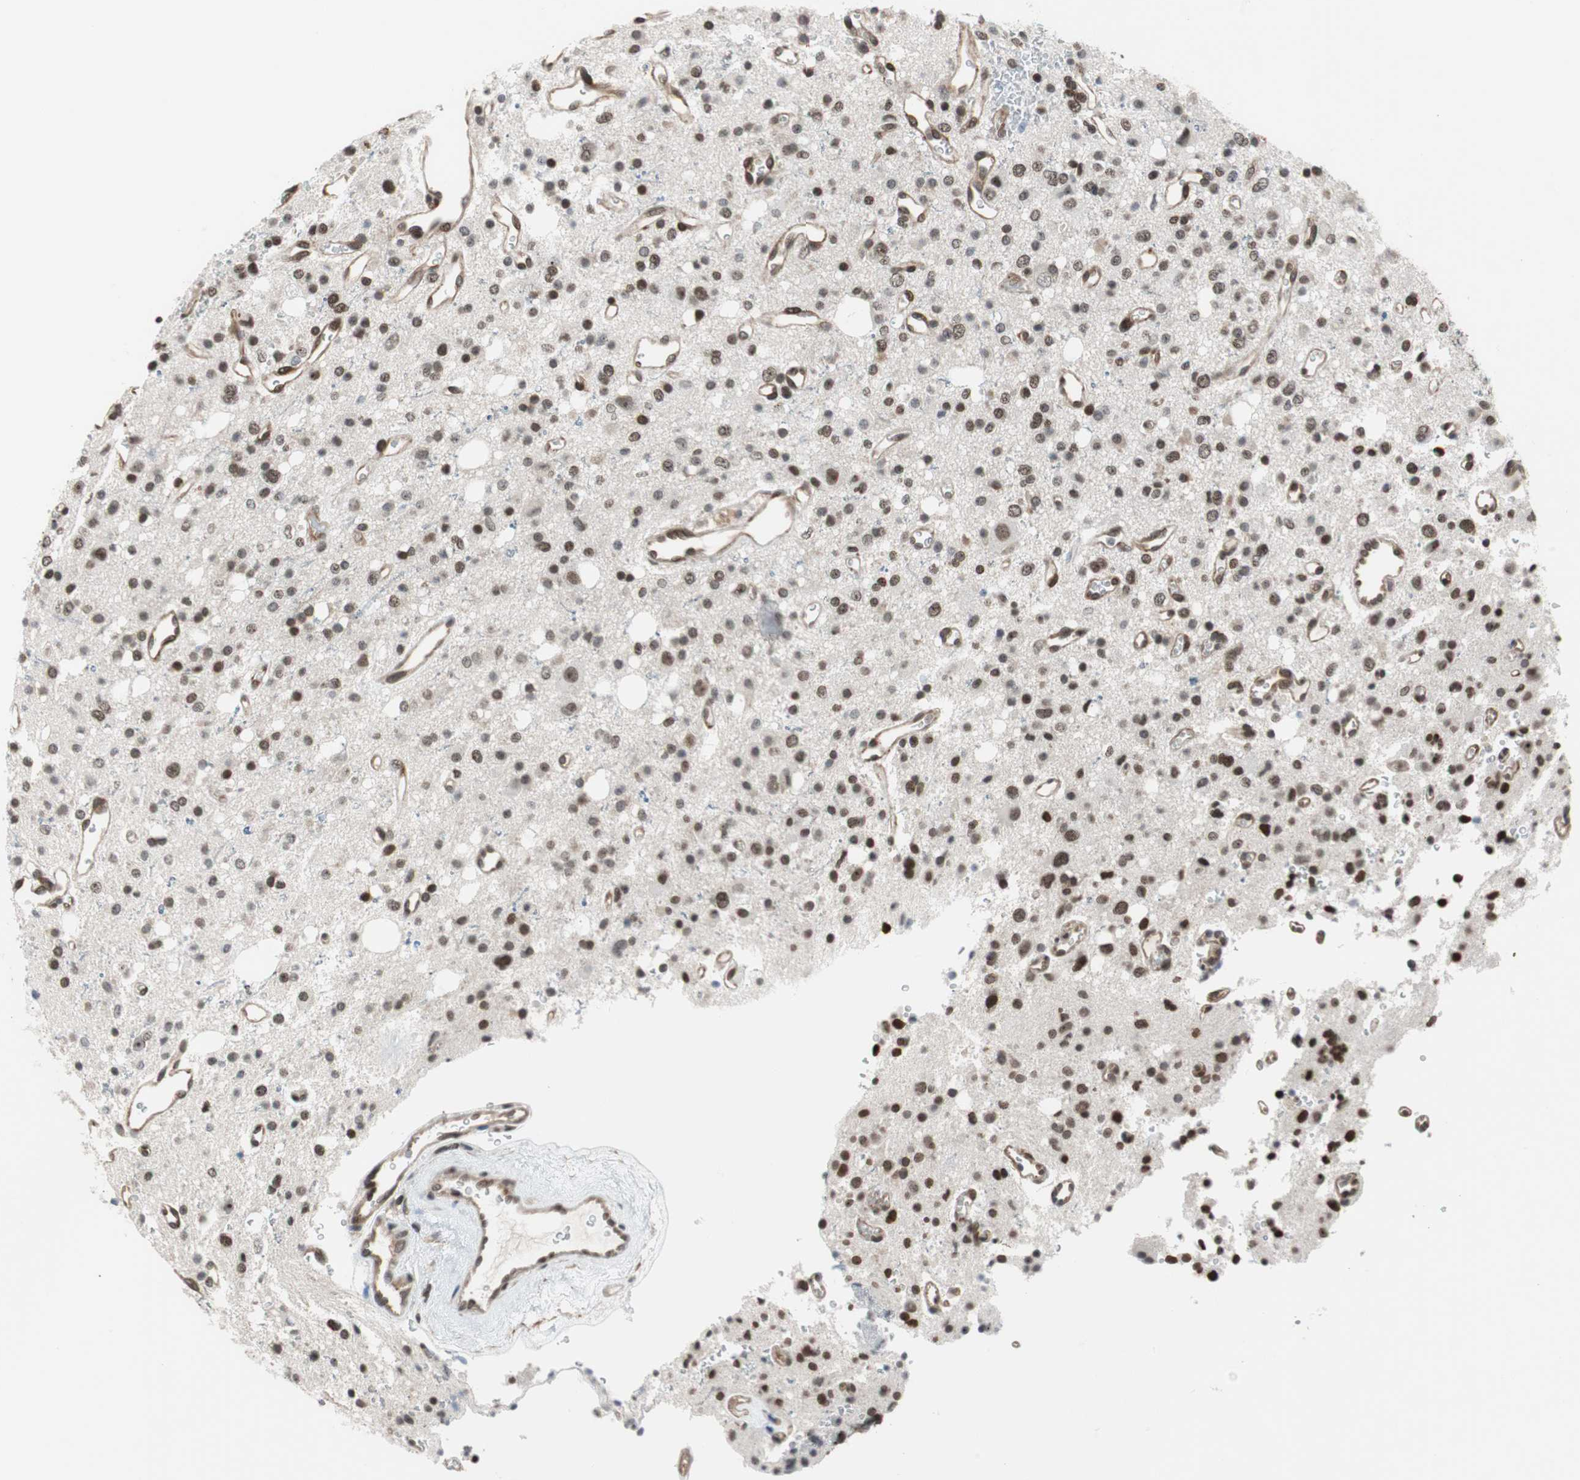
{"staining": {"intensity": "strong", "quantity": ">75%", "location": "nuclear"}, "tissue": "glioma", "cell_type": "Tumor cells", "image_type": "cancer", "snomed": [{"axis": "morphology", "description": "Glioma, malignant, High grade"}, {"axis": "topography", "description": "Brain"}], "caption": "IHC staining of malignant glioma (high-grade), which displays high levels of strong nuclear positivity in approximately >75% of tumor cells indicating strong nuclear protein expression. The staining was performed using DAB (3,3'-diaminobenzidine) (brown) for protein detection and nuclei were counterstained in hematoxylin (blue).", "gene": "ZNF512B", "patient": {"sex": "male", "age": 47}}